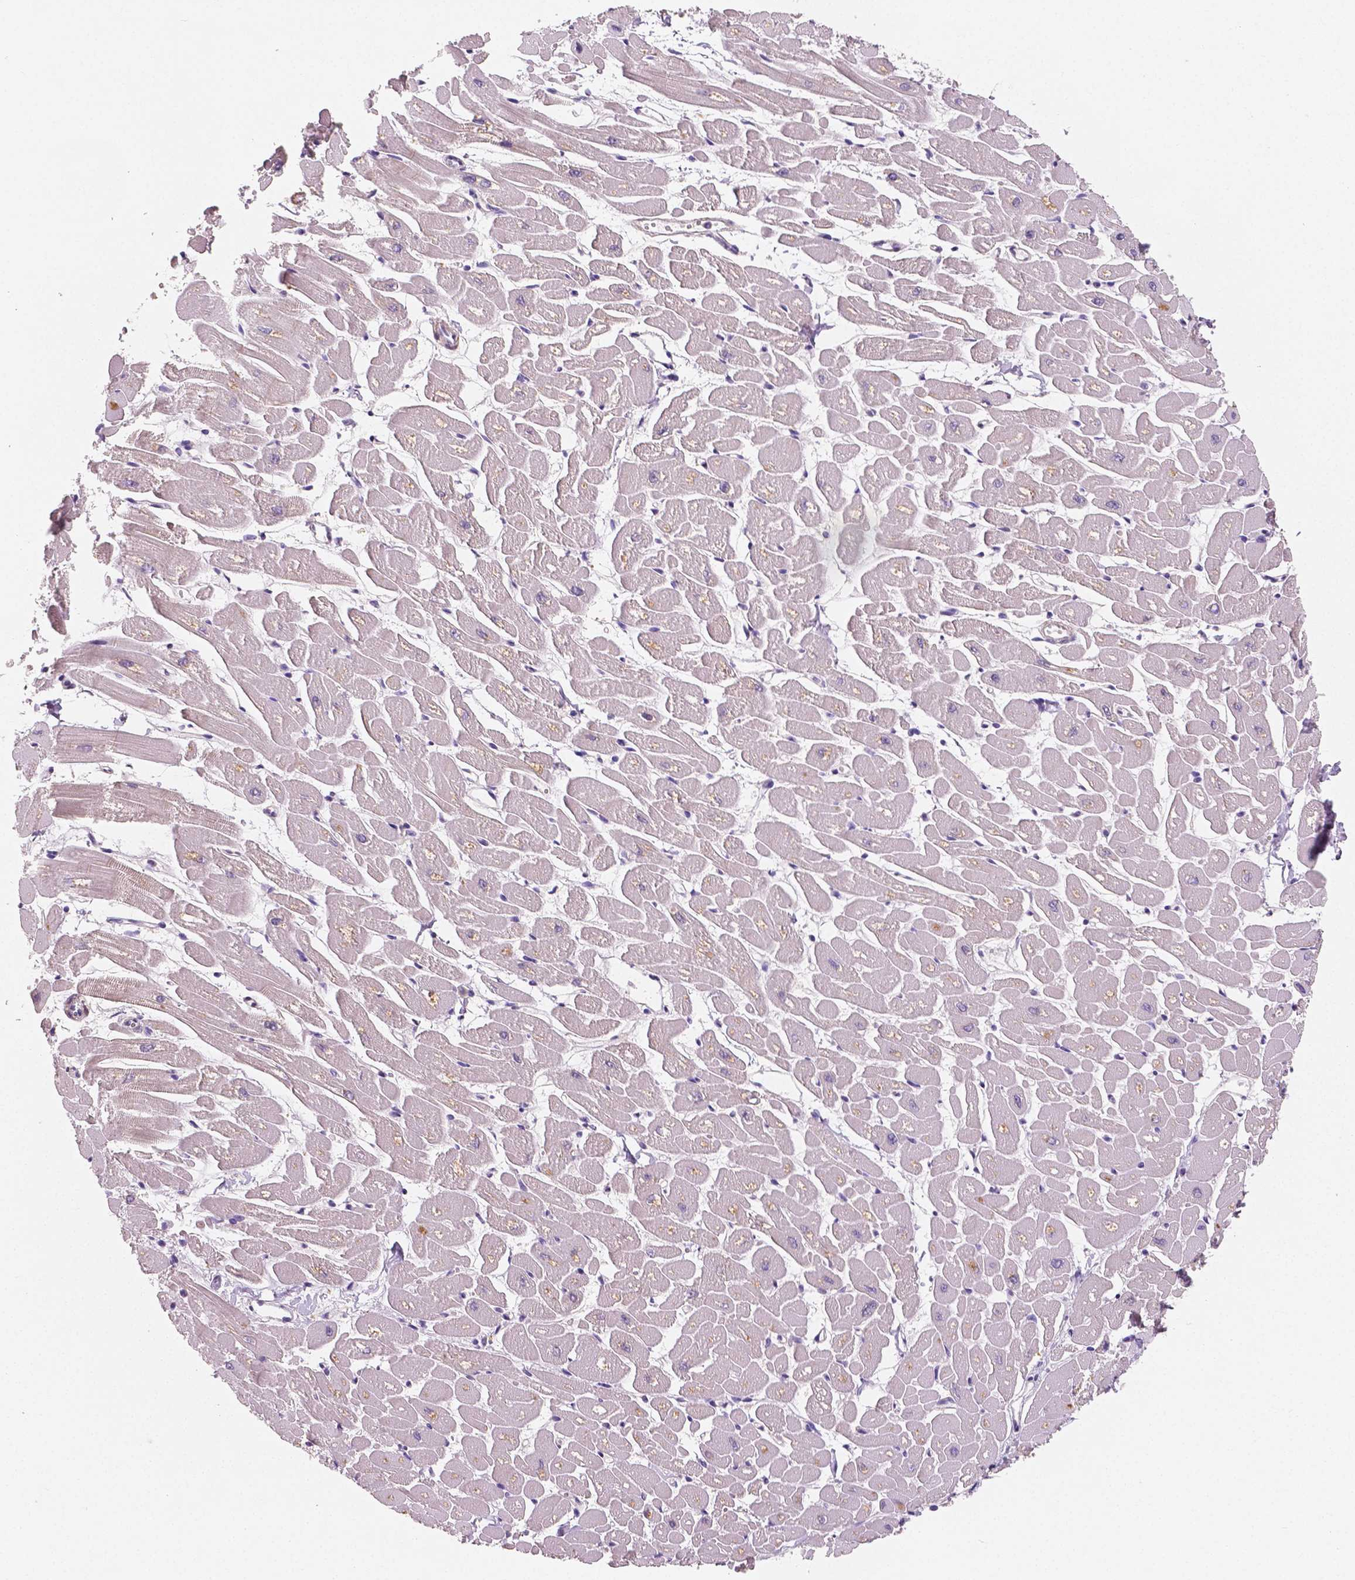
{"staining": {"intensity": "weak", "quantity": "25%-75%", "location": "cytoplasmic/membranous"}, "tissue": "heart muscle", "cell_type": "Cardiomyocytes", "image_type": "normal", "snomed": [{"axis": "morphology", "description": "Normal tissue, NOS"}, {"axis": "topography", "description": "Heart"}], "caption": "The micrograph reveals staining of benign heart muscle, revealing weak cytoplasmic/membranous protein staining (brown color) within cardiomyocytes.", "gene": "LSM14B", "patient": {"sex": "male", "age": 57}}